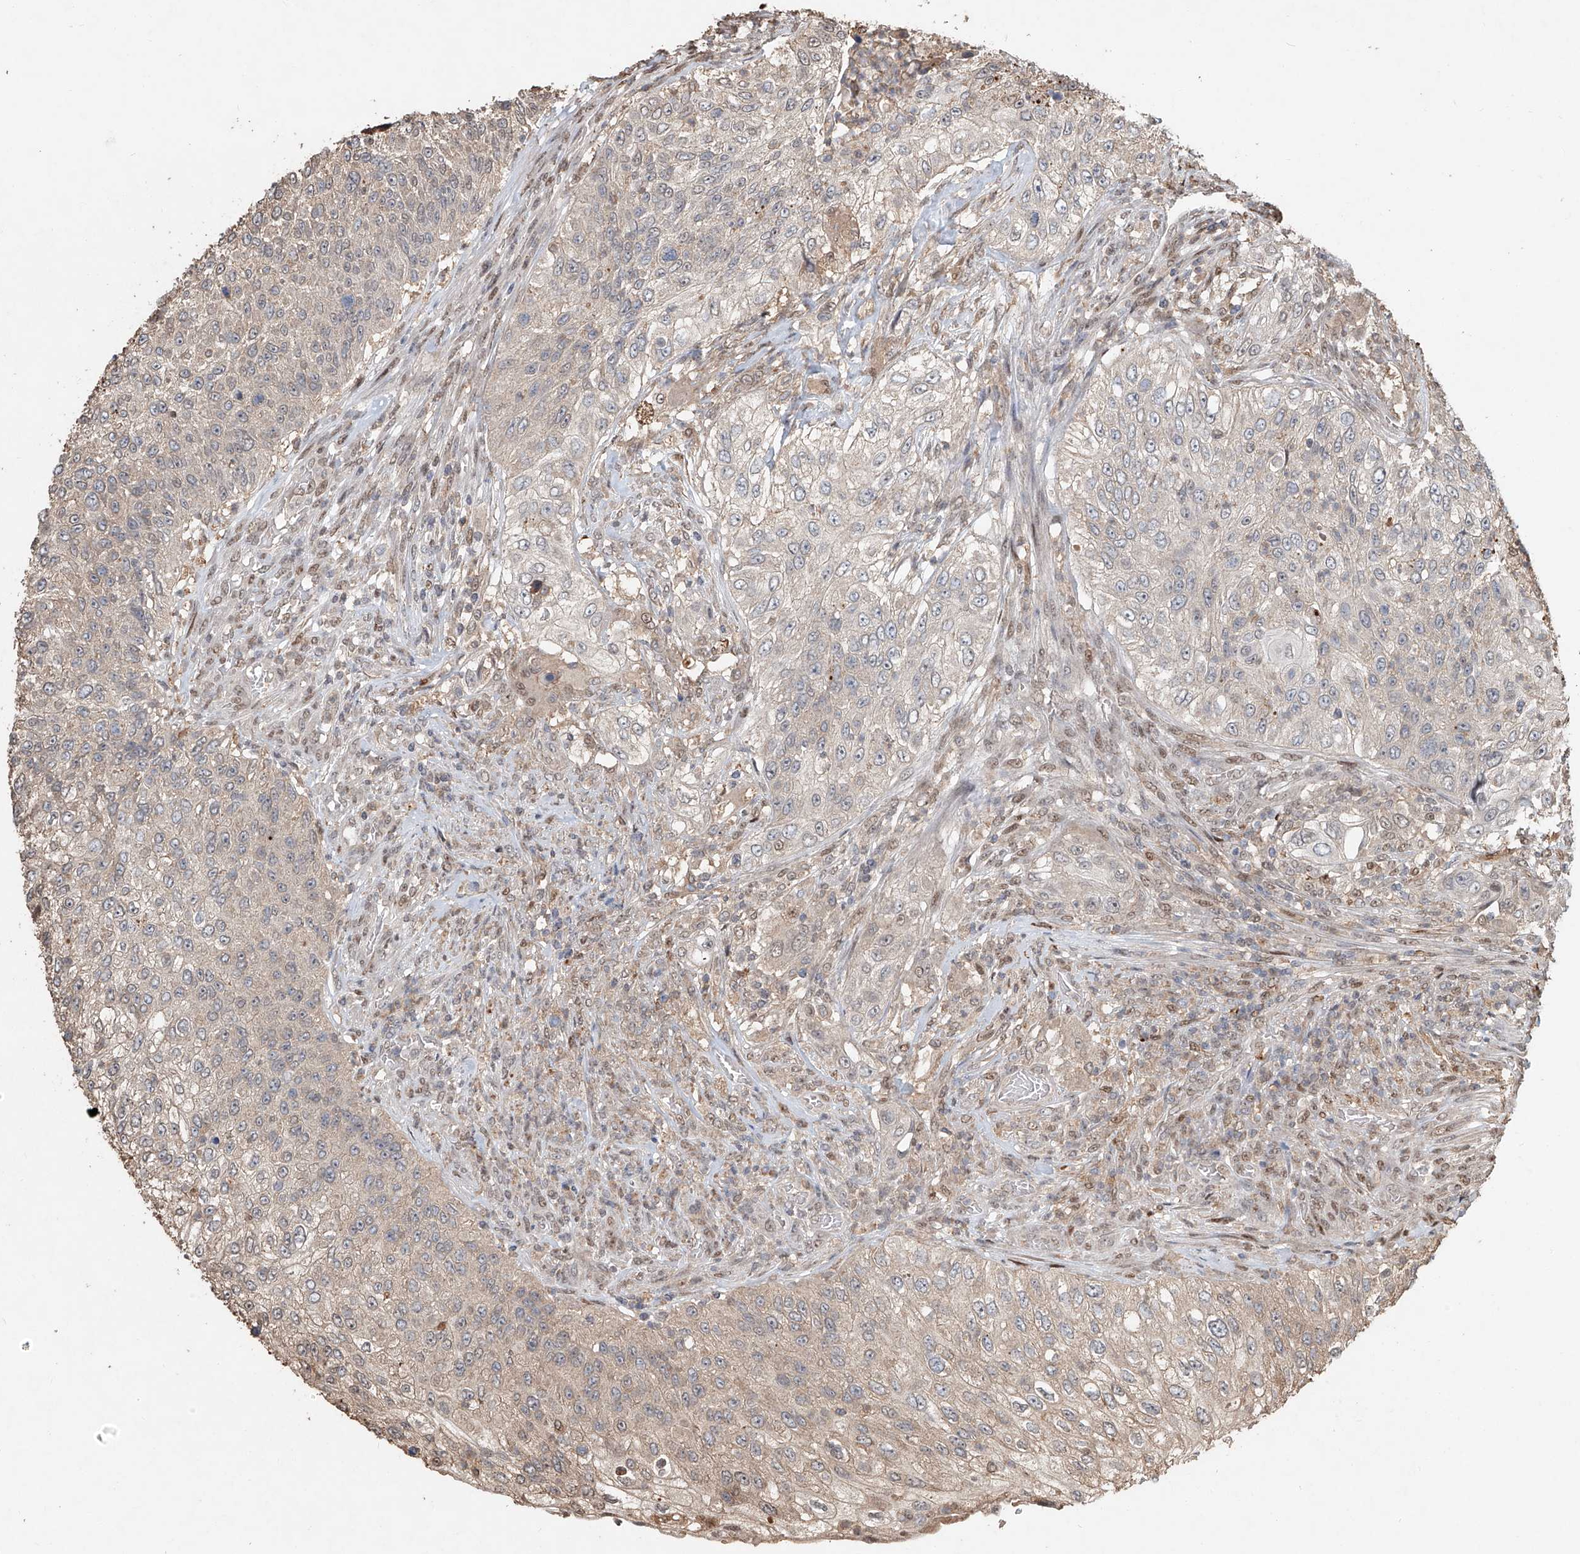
{"staining": {"intensity": "negative", "quantity": "none", "location": "none"}, "tissue": "urothelial cancer", "cell_type": "Tumor cells", "image_type": "cancer", "snomed": [{"axis": "morphology", "description": "Urothelial carcinoma, High grade"}, {"axis": "topography", "description": "Urinary bladder"}], "caption": "There is no significant expression in tumor cells of urothelial cancer.", "gene": "RMND1", "patient": {"sex": "female", "age": 60}}